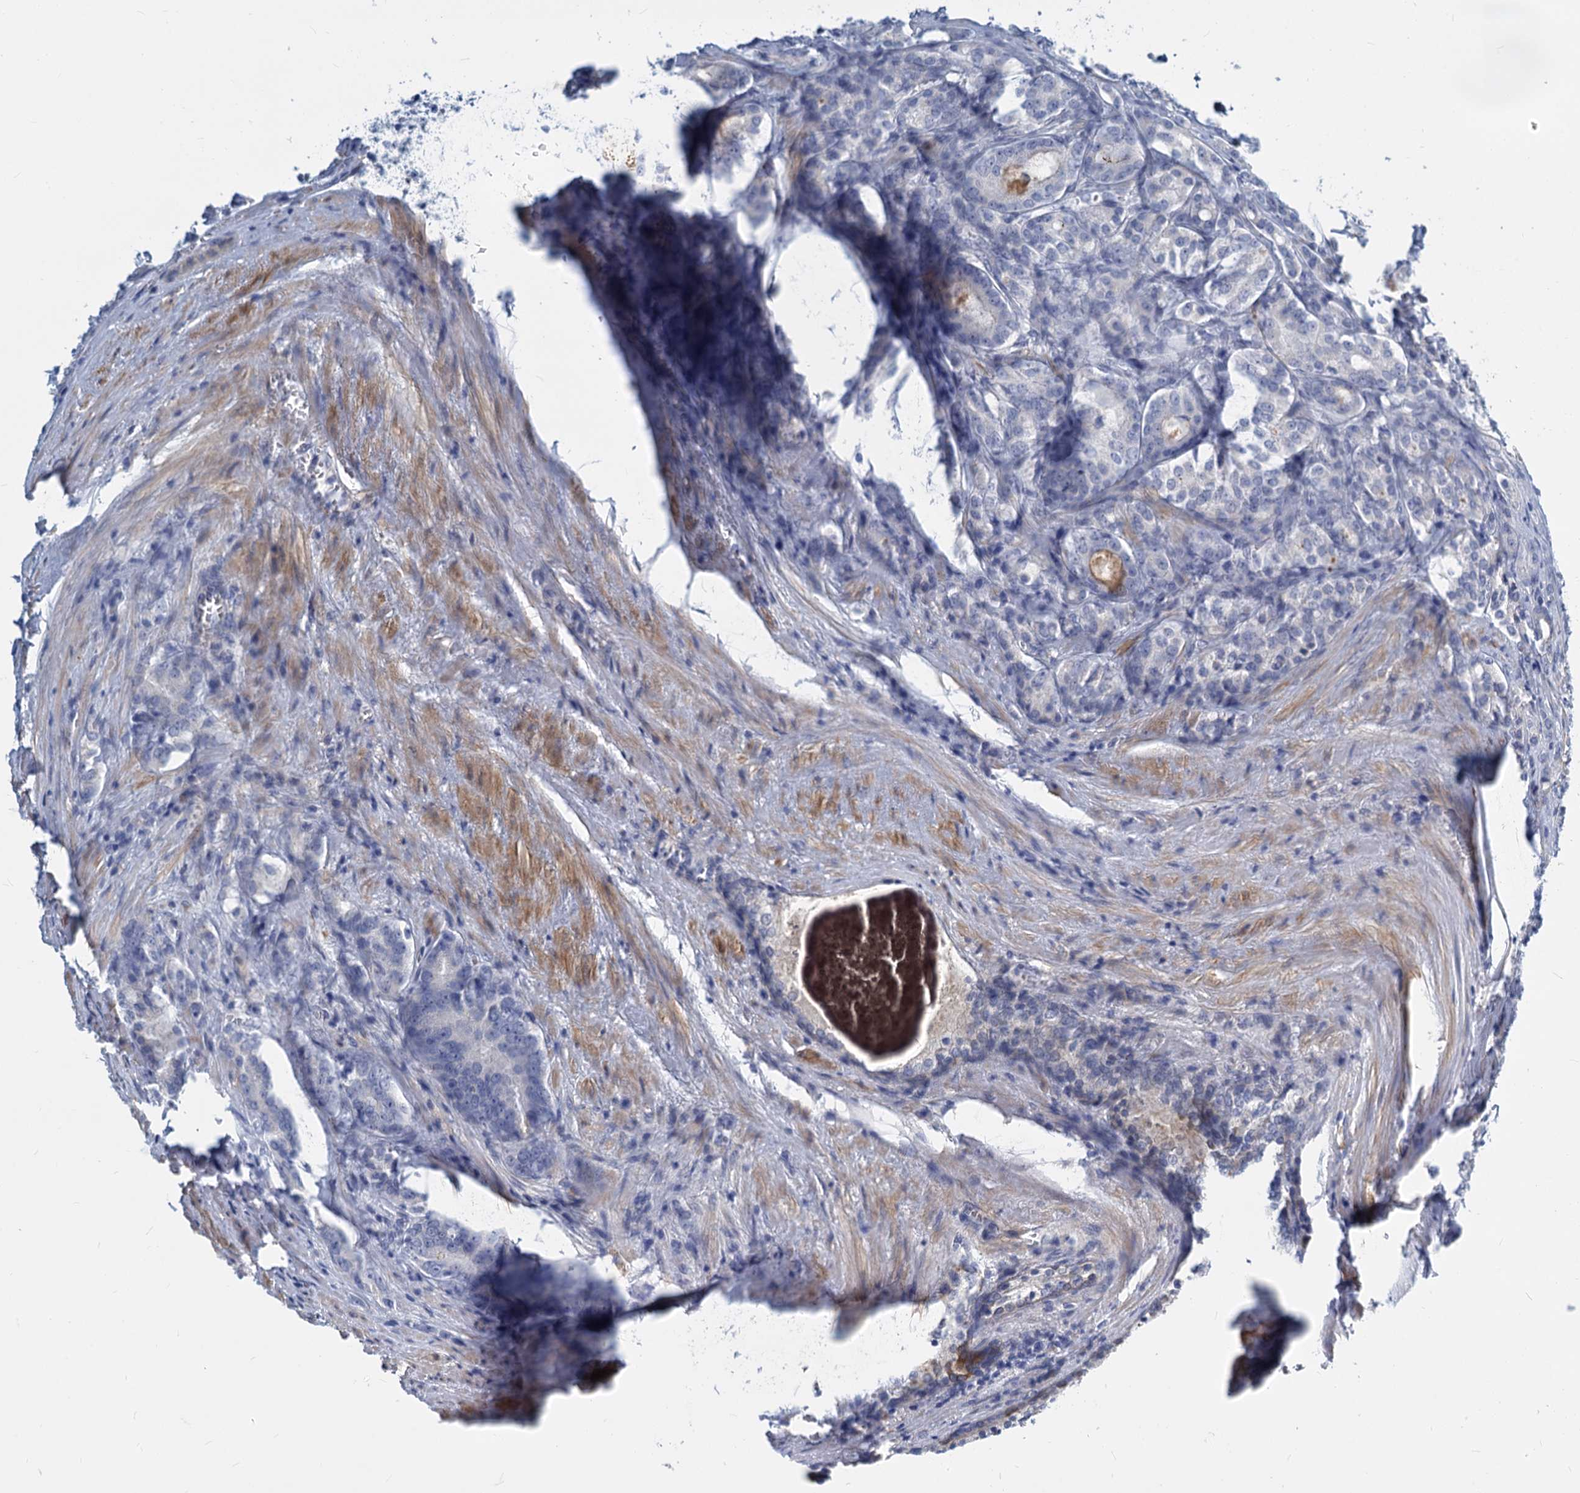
{"staining": {"intensity": "negative", "quantity": "none", "location": "none"}, "tissue": "prostate cancer", "cell_type": "Tumor cells", "image_type": "cancer", "snomed": [{"axis": "morphology", "description": "Adenocarcinoma, High grade"}, {"axis": "topography", "description": "Prostate"}], "caption": "Immunohistochemical staining of prostate cancer demonstrates no significant expression in tumor cells.", "gene": "GSTM3", "patient": {"sex": "male", "age": 72}}